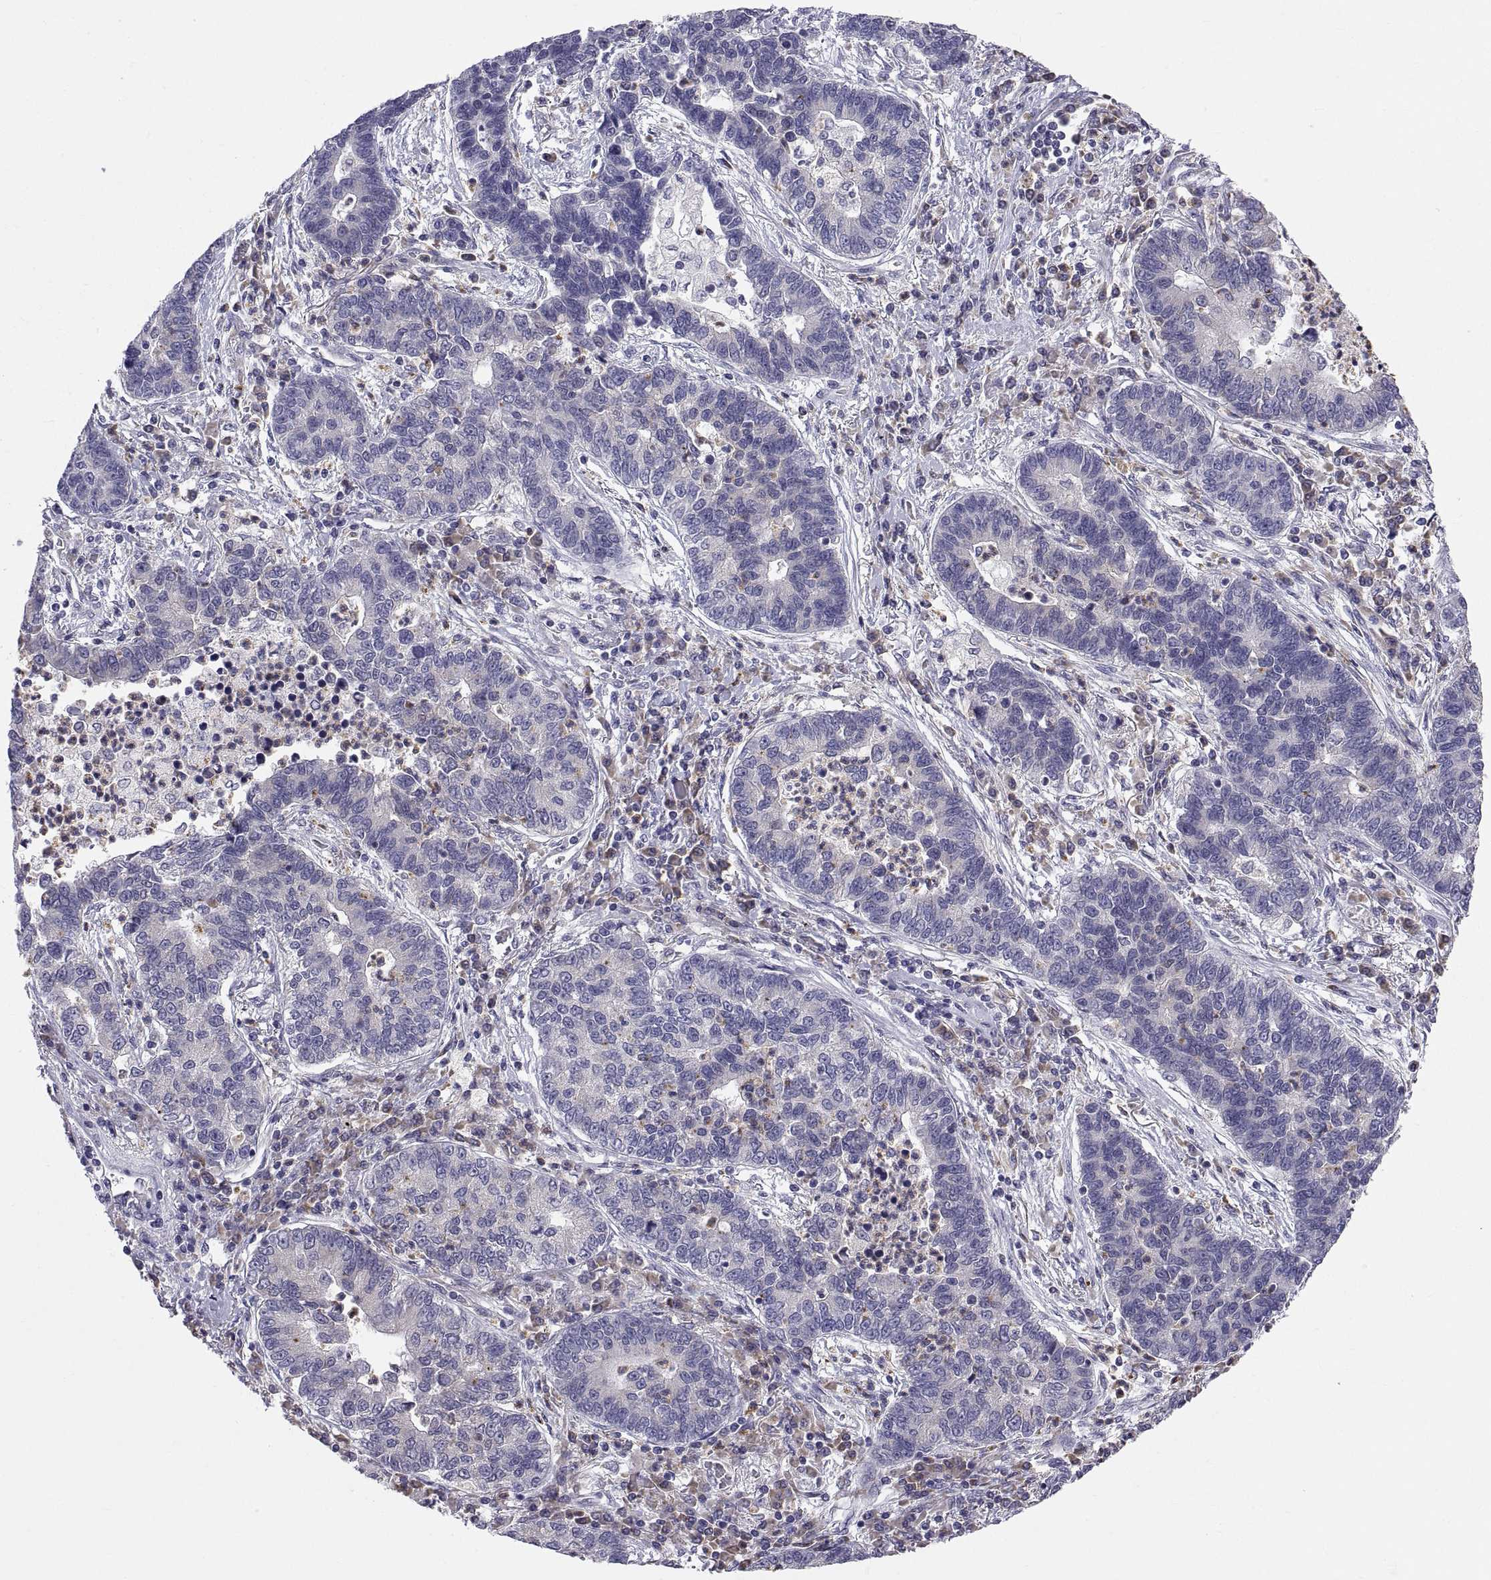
{"staining": {"intensity": "negative", "quantity": "none", "location": "none"}, "tissue": "lung cancer", "cell_type": "Tumor cells", "image_type": "cancer", "snomed": [{"axis": "morphology", "description": "Adenocarcinoma, NOS"}, {"axis": "topography", "description": "Lung"}], "caption": "High power microscopy photomicrograph of an immunohistochemistry photomicrograph of lung cancer, revealing no significant staining in tumor cells.", "gene": "PKP1", "patient": {"sex": "female", "age": 57}}